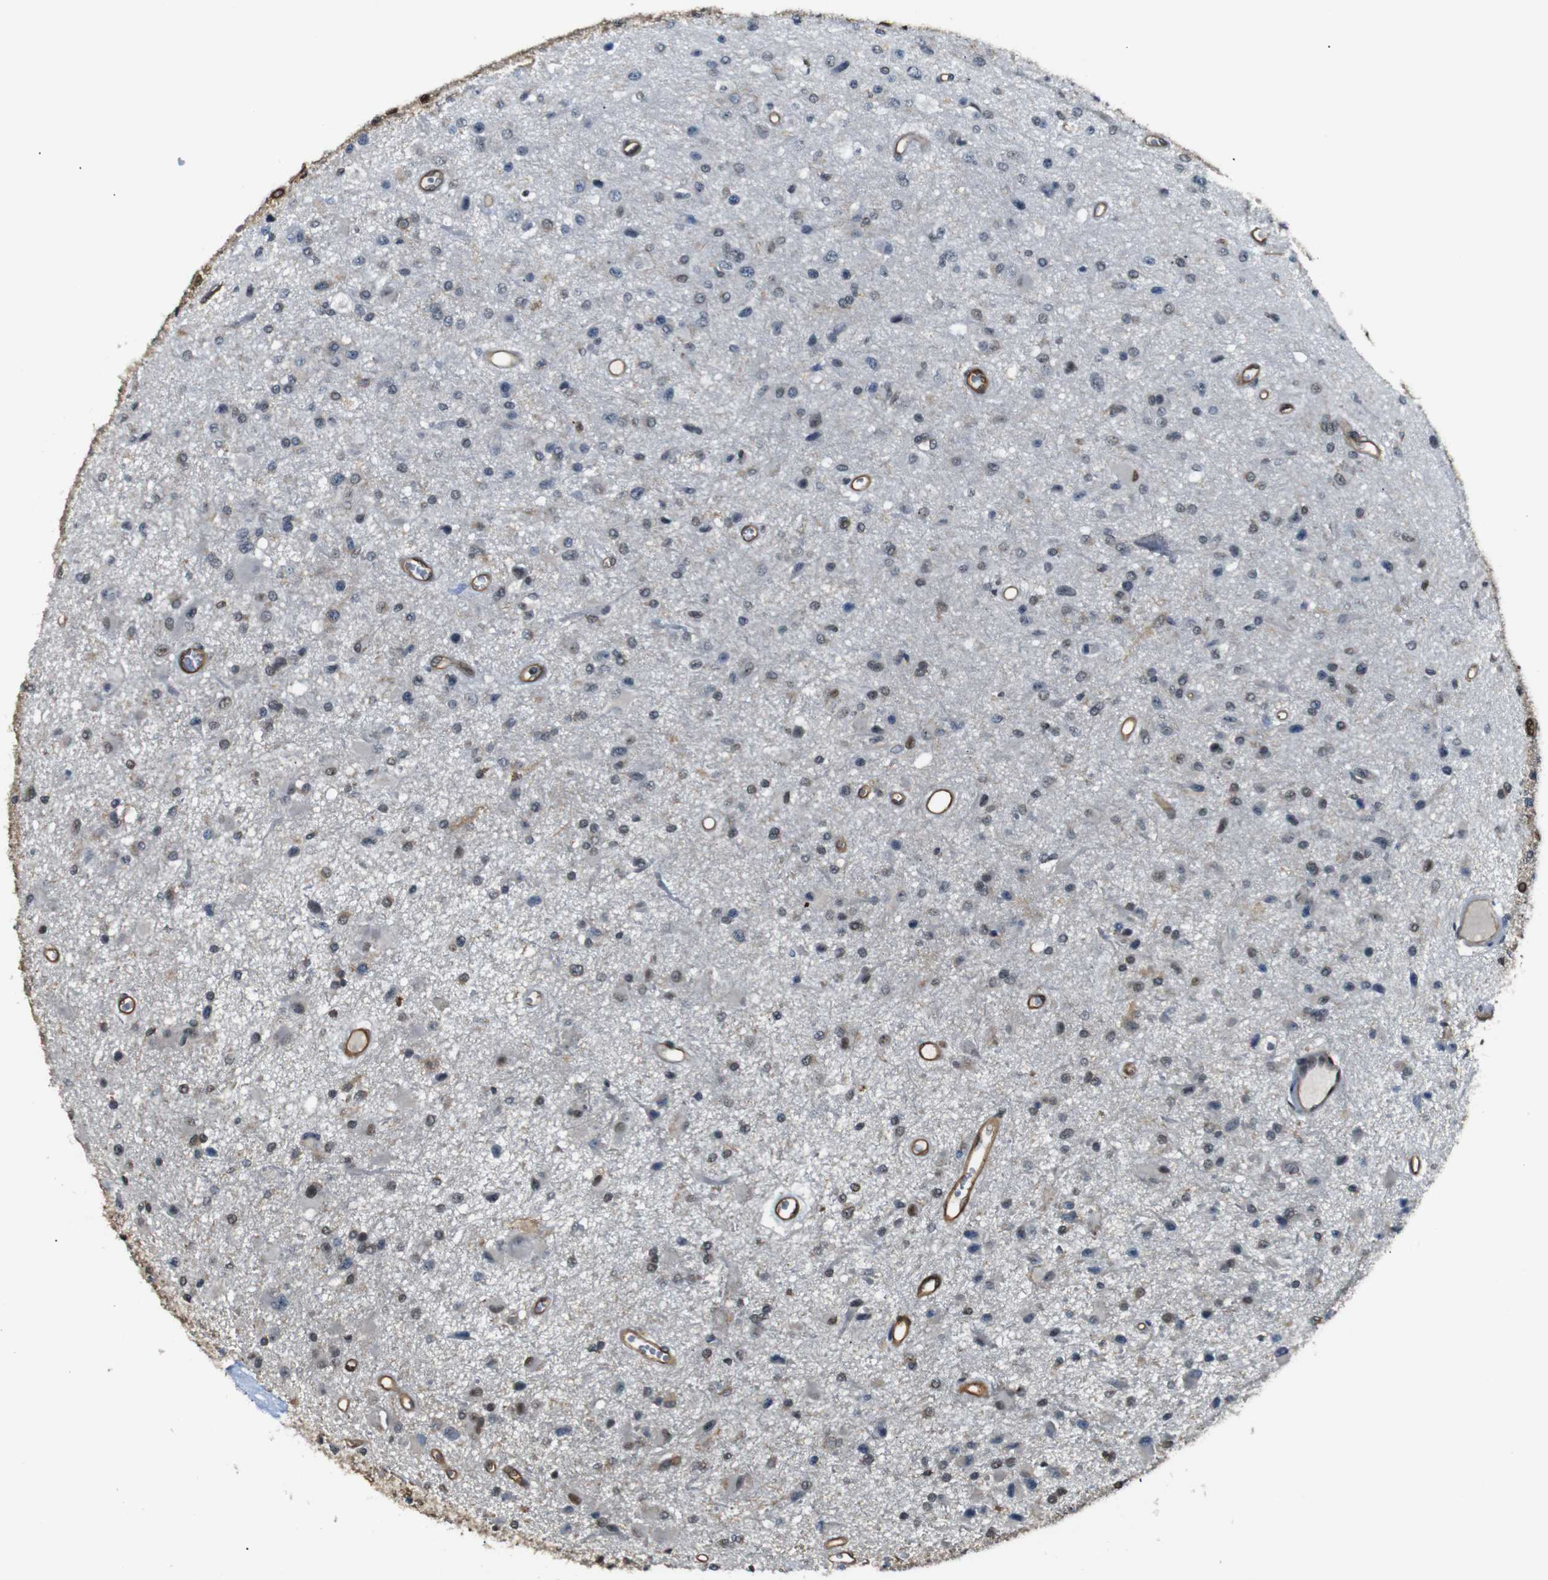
{"staining": {"intensity": "moderate", "quantity": "<25%", "location": "nuclear"}, "tissue": "glioma", "cell_type": "Tumor cells", "image_type": "cancer", "snomed": [{"axis": "morphology", "description": "Glioma, malignant, Low grade"}, {"axis": "topography", "description": "Brain"}], "caption": "There is low levels of moderate nuclear positivity in tumor cells of low-grade glioma (malignant), as demonstrated by immunohistochemical staining (brown color).", "gene": "PARN", "patient": {"sex": "male", "age": 58}}